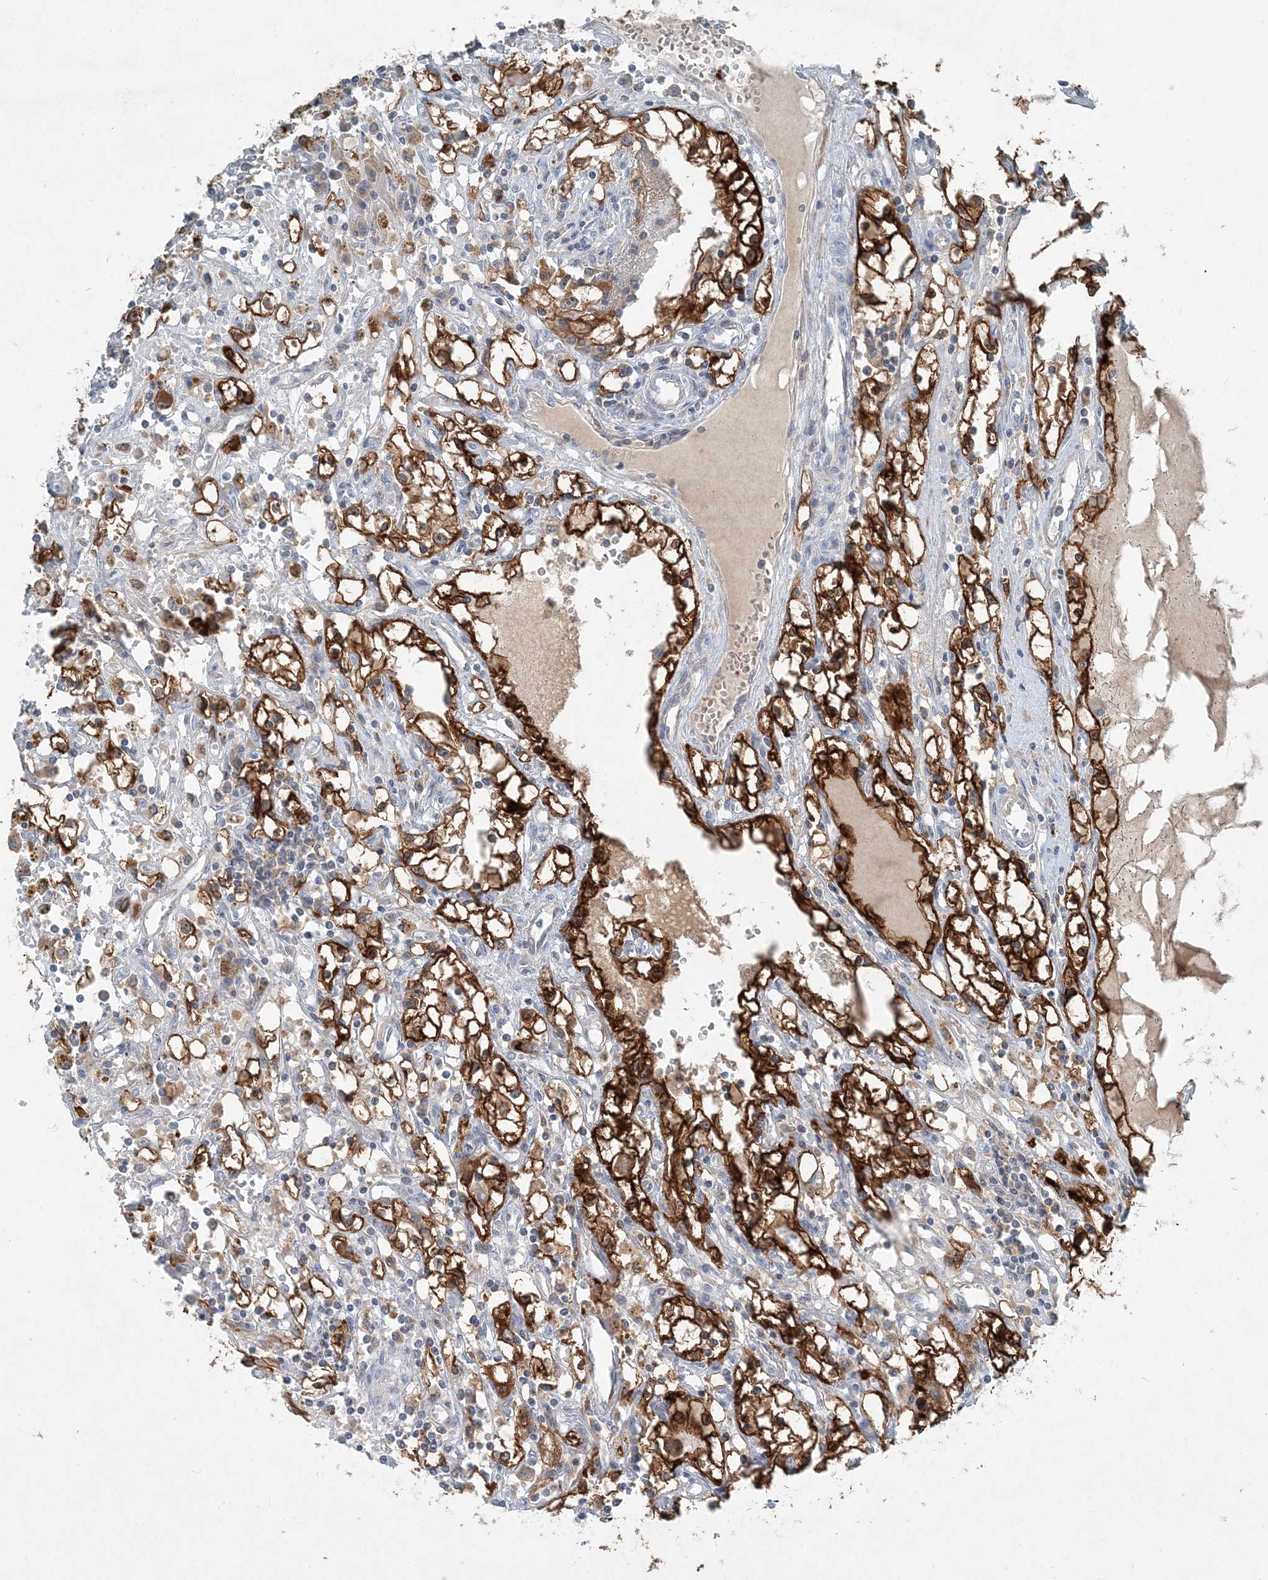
{"staining": {"intensity": "strong", "quantity": ">75%", "location": "cytoplasmic/membranous"}, "tissue": "renal cancer", "cell_type": "Tumor cells", "image_type": "cancer", "snomed": [{"axis": "morphology", "description": "Adenocarcinoma, NOS"}, {"axis": "topography", "description": "Kidney"}], "caption": "Protein staining of renal adenocarcinoma tissue exhibits strong cytoplasmic/membranous expression in approximately >75% of tumor cells.", "gene": "ARMH1", "patient": {"sex": "male", "age": 56}}